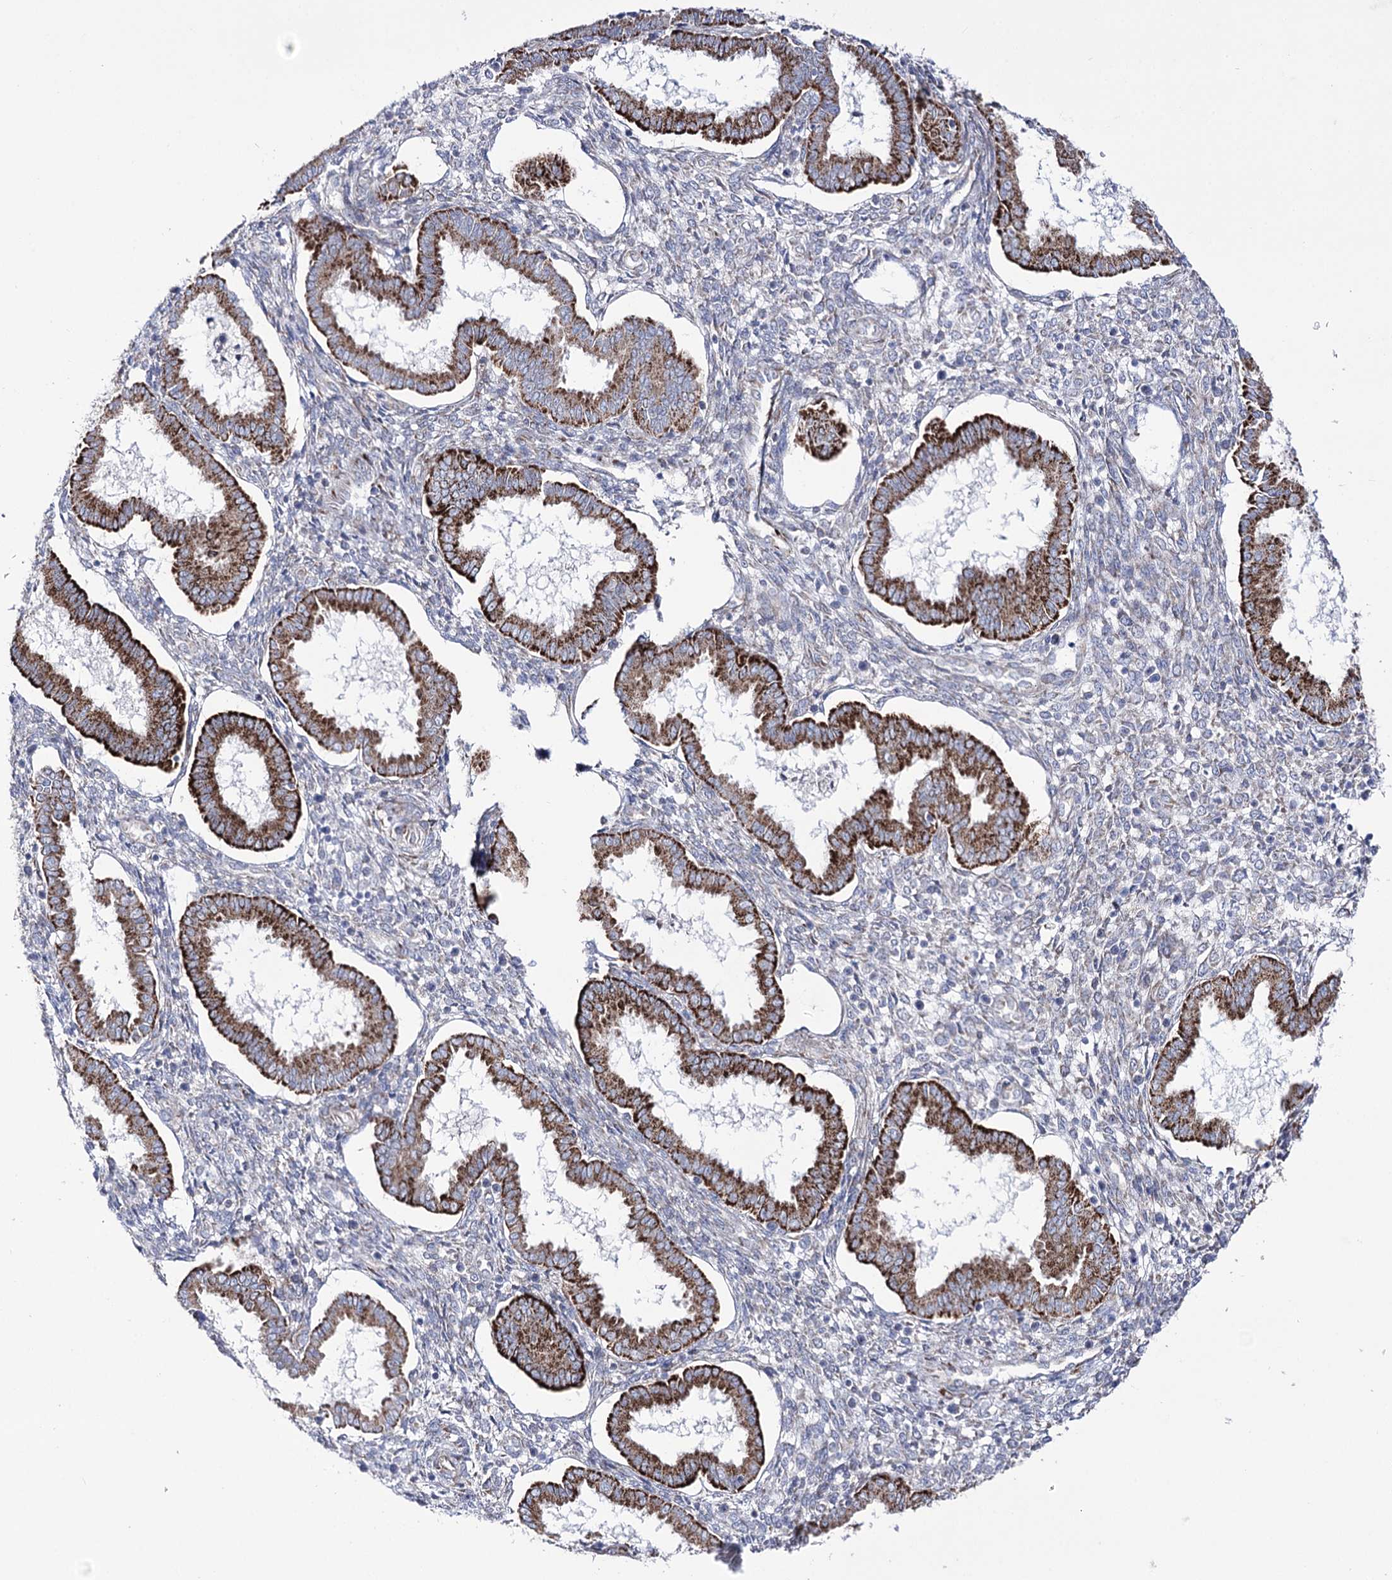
{"staining": {"intensity": "negative", "quantity": "none", "location": "none"}, "tissue": "endometrium", "cell_type": "Cells in endometrial stroma", "image_type": "normal", "snomed": [{"axis": "morphology", "description": "Normal tissue, NOS"}, {"axis": "topography", "description": "Endometrium"}], "caption": "Endometrium stained for a protein using IHC reveals no expression cells in endometrial stroma.", "gene": "METTL5", "patient": {"sex": "female", "age": 24}}